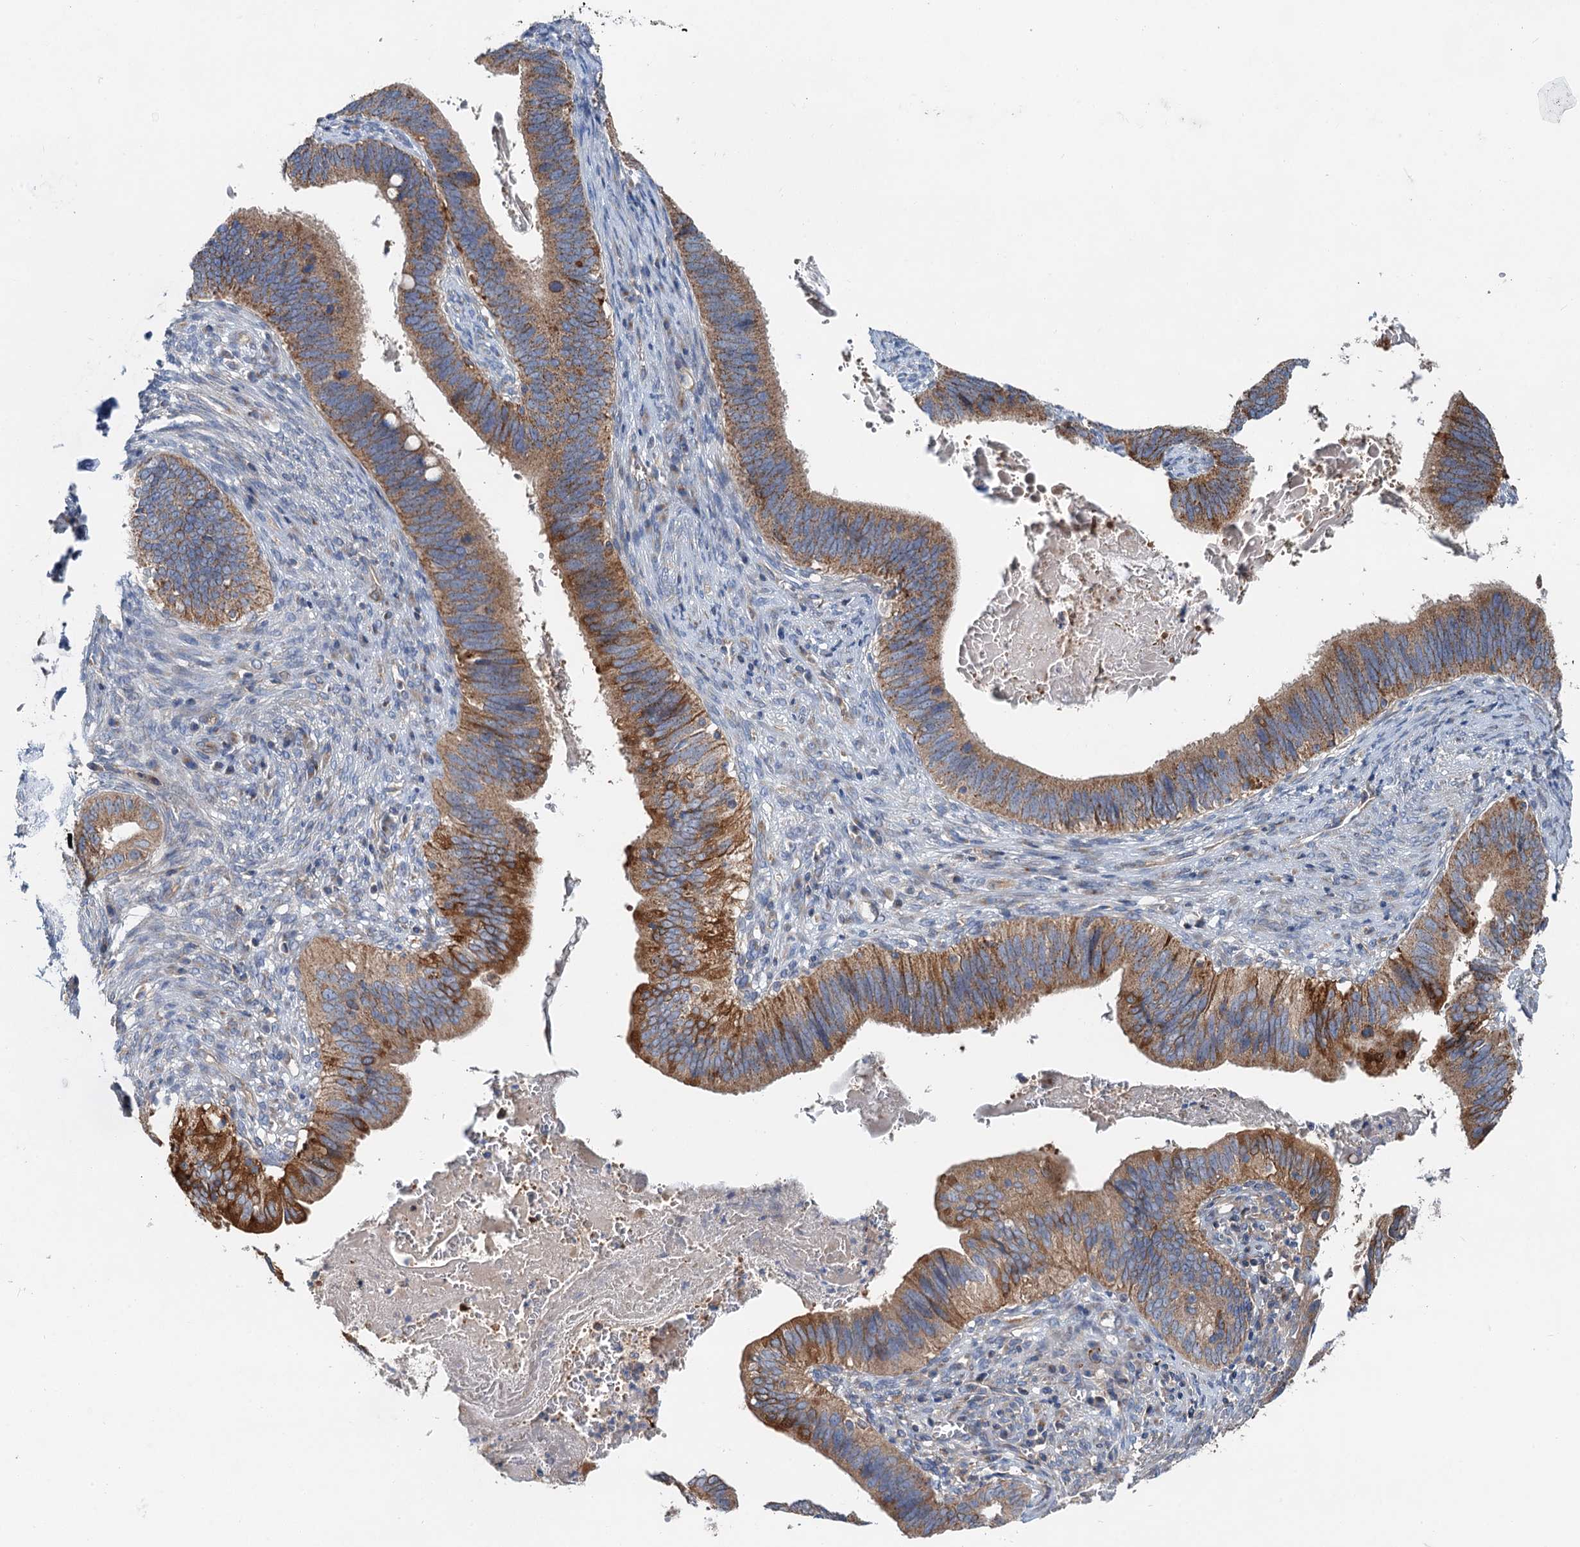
{"staining": {"intensity": "moderate", "quantity": ">75%", "location": "cytoplasmic/membranous"}, "tissue": "cervical cancer", "cell_type": "Tumor cells", "image_type": "cancer", "snomed": [{"axis": "morphology", "description": "Adenocarcinoma, NOS"}, {"axis": "topography", "description": "Cervix"}], "caption": "Immunohistochemical staining of human cervical adenocarcinoma displays medium levels of moderate cytoplasmic/membranous positivity in approximately >75% of tumor cells.", "gene": "ANKRD26", "patient": {"sex": "female", "age": 42}}